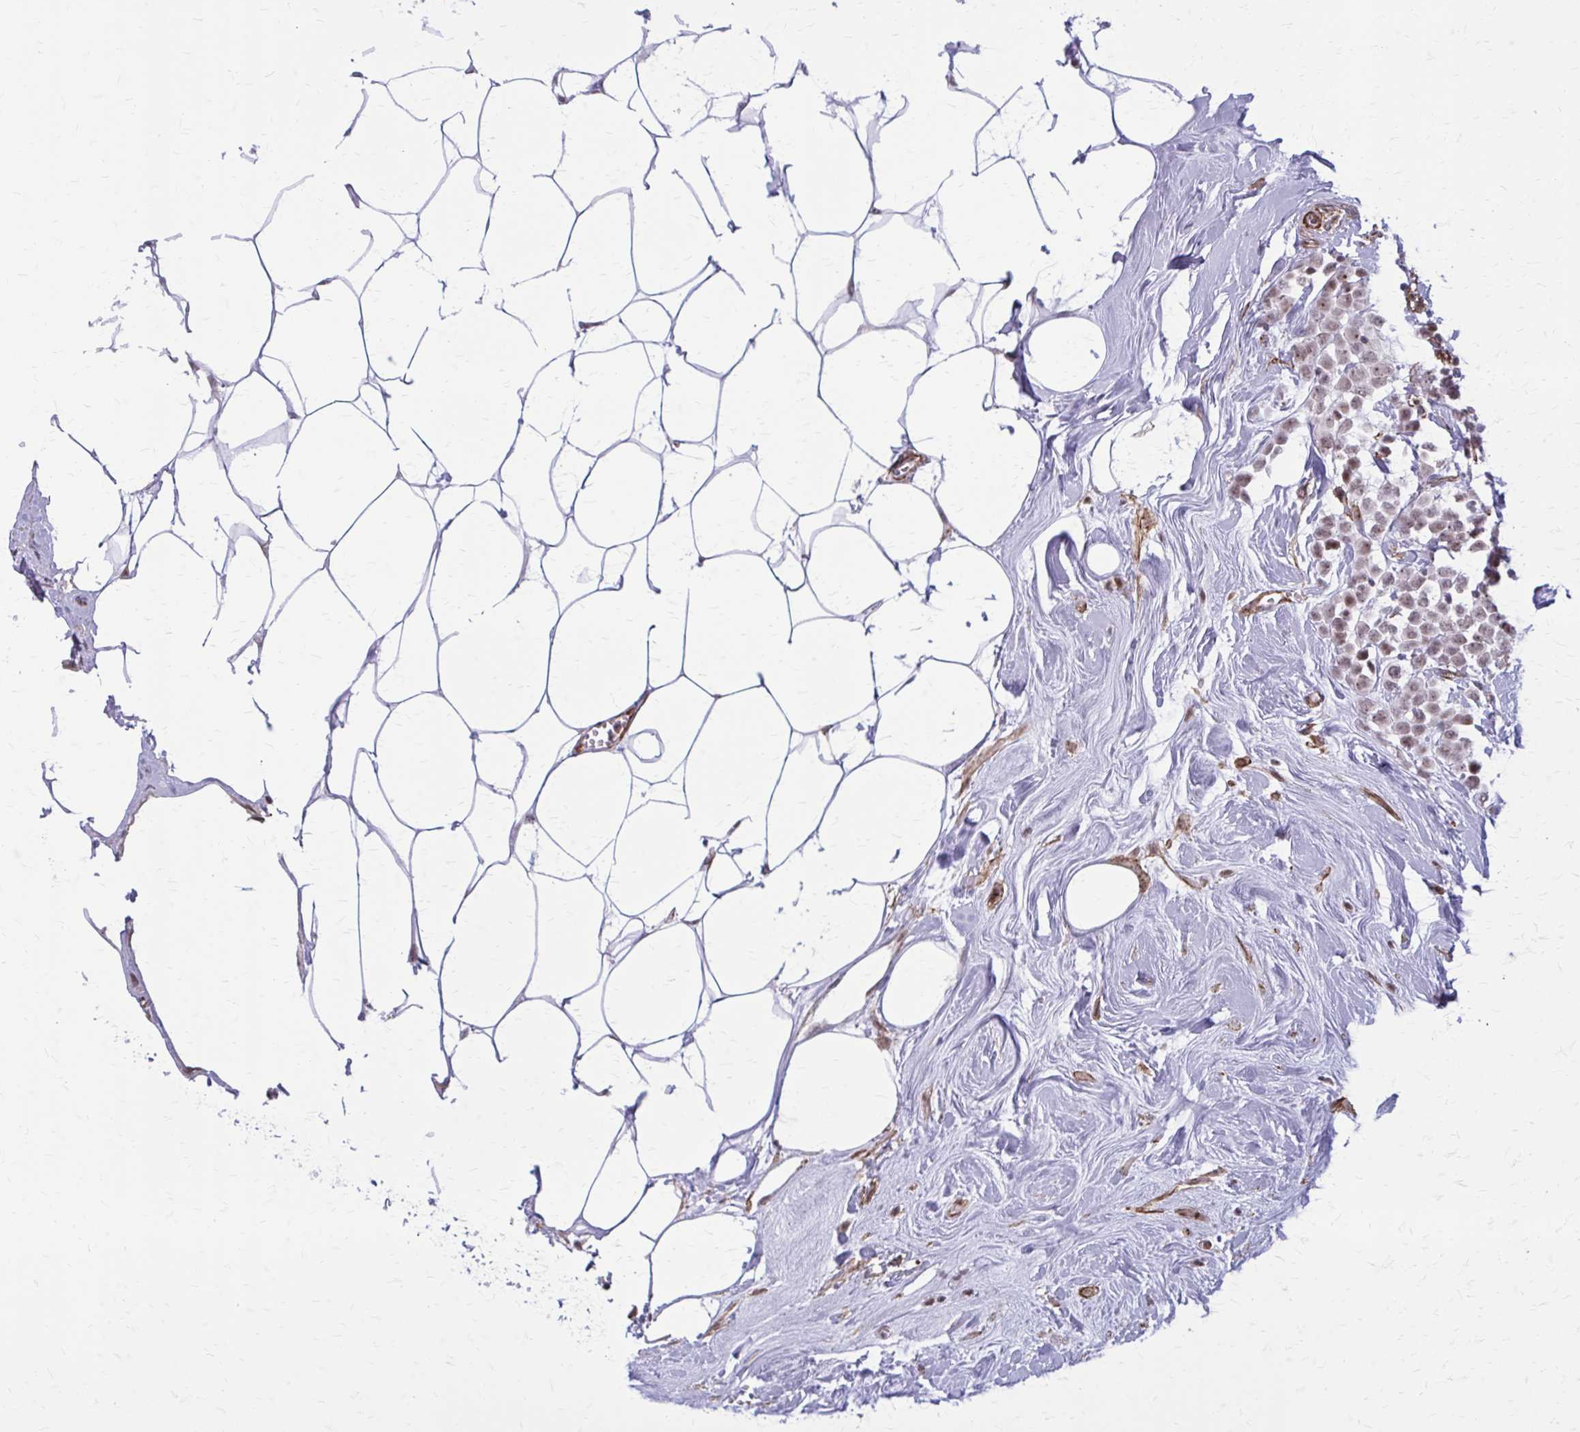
{"staining": {"intensity": "weak", "quantity": ">75%", "location": "nuclear"}, "tissue": "breast cancer", "cell_type": "Tumor cells", "image_type": "cancer", "snomed": [{"axis": "morphology", "description": "Duct carcinoma"}, {"axis": "topography", "description": "Breast"}], "caption": "Breast invasive ductal carcinoma stained with IHC demonstrates weak nuclear positivity in approximately >75% of tumor cells.", "gene": "NRBF2", "patient": {"sex": "female", "age": 80}}